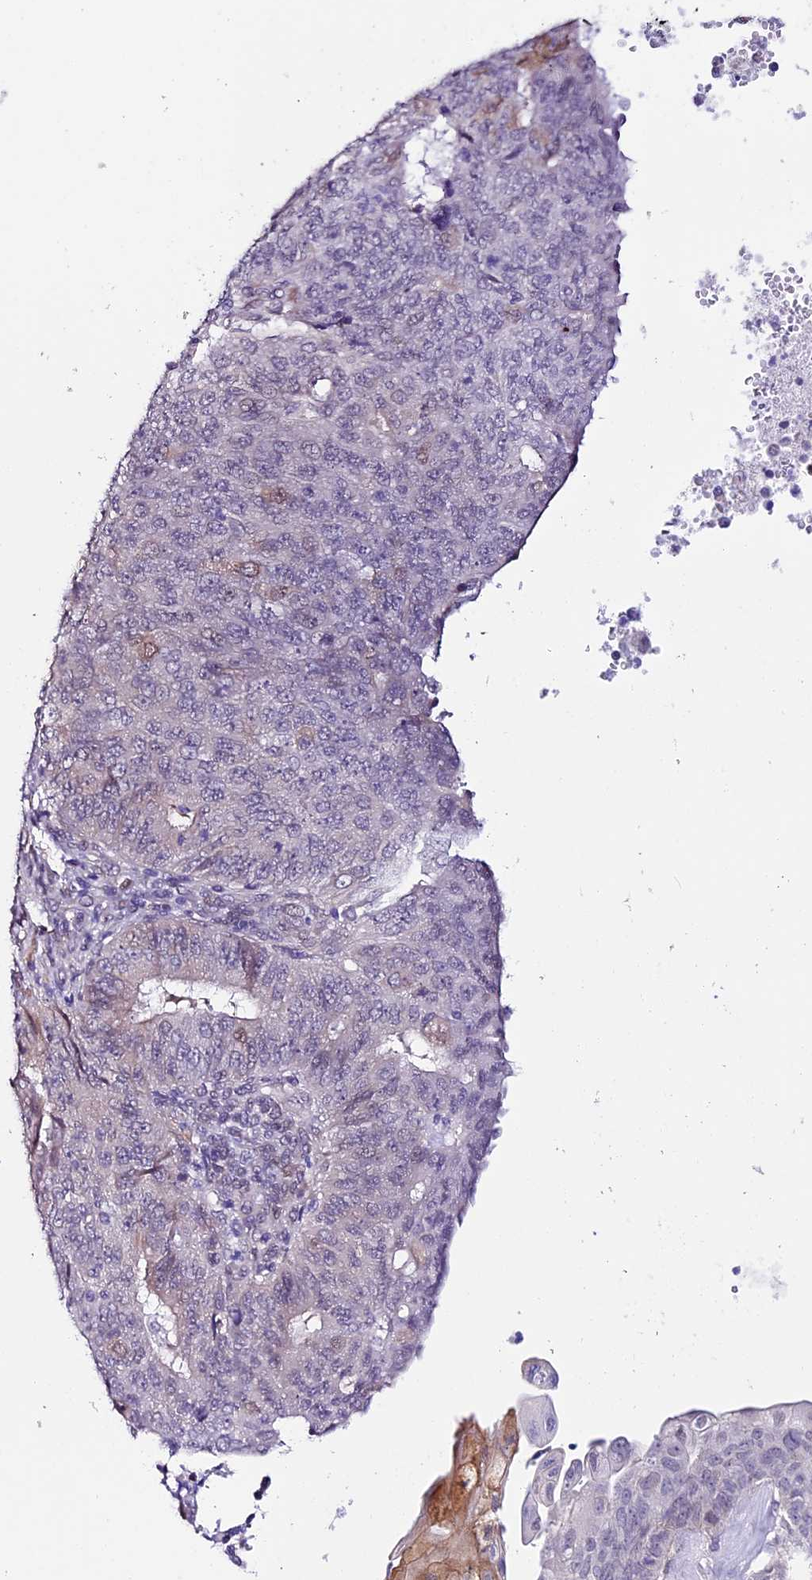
{"staining": {"intensity": "negative", "quantity": "none", "location": "none"}, "tissue": "endometrial cancer", "cell_type": "Tumor cells", "image_type": "cancer", "snomed": [{"axis": "morphology", "description": "Adenocarcinoma, NOS"}, {"axis": "topography", "description": "Endometrium"}], "caption": "This is an immunohistochemistry (IHC) photomicrograph of endometrial cancer. There is no staining in tumor cells.", "gene": "TMEM171", "patient": {"sex": "female", "age": 32}}